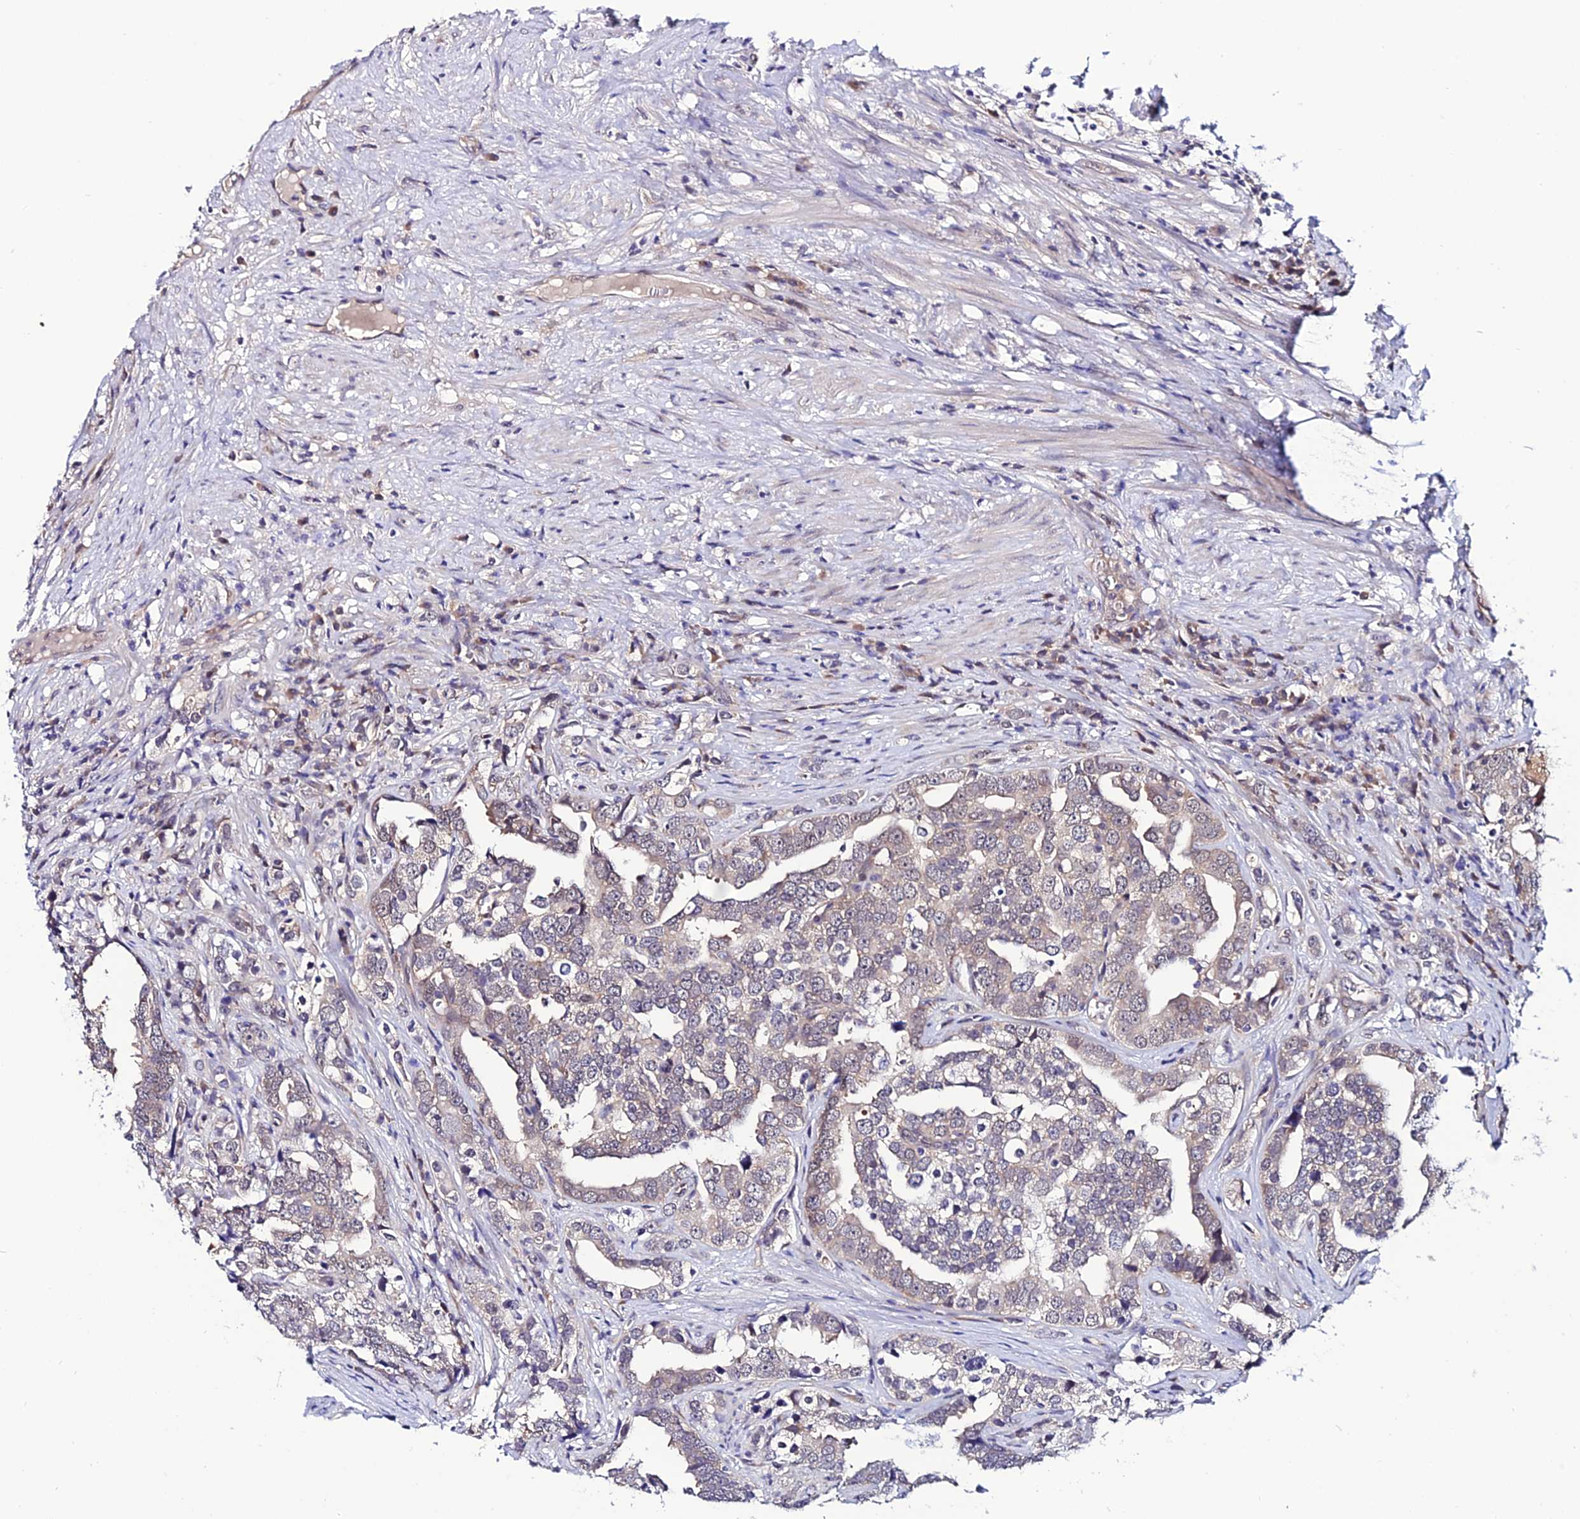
{"staining": {"intensity": "weak", "quantity": "<25%", "location": "cytoplasmic/membranous"}, "tissue": "prostate cancer", "cell_type": "Tumor cells", "image_type": "cancer", "snomed": [{"axis": "morphology", "description": "Adenocarcinoma, High grade"}, {"axis": "topography", "description": "Prostate"}], "caption": "Prostate adenocarcinoma (high-grade) was stained to show a protein in brown. There is no significant expression in tumor cells.", "gene": "FZD8", "patient": {"sex": "male", "age": 71}}